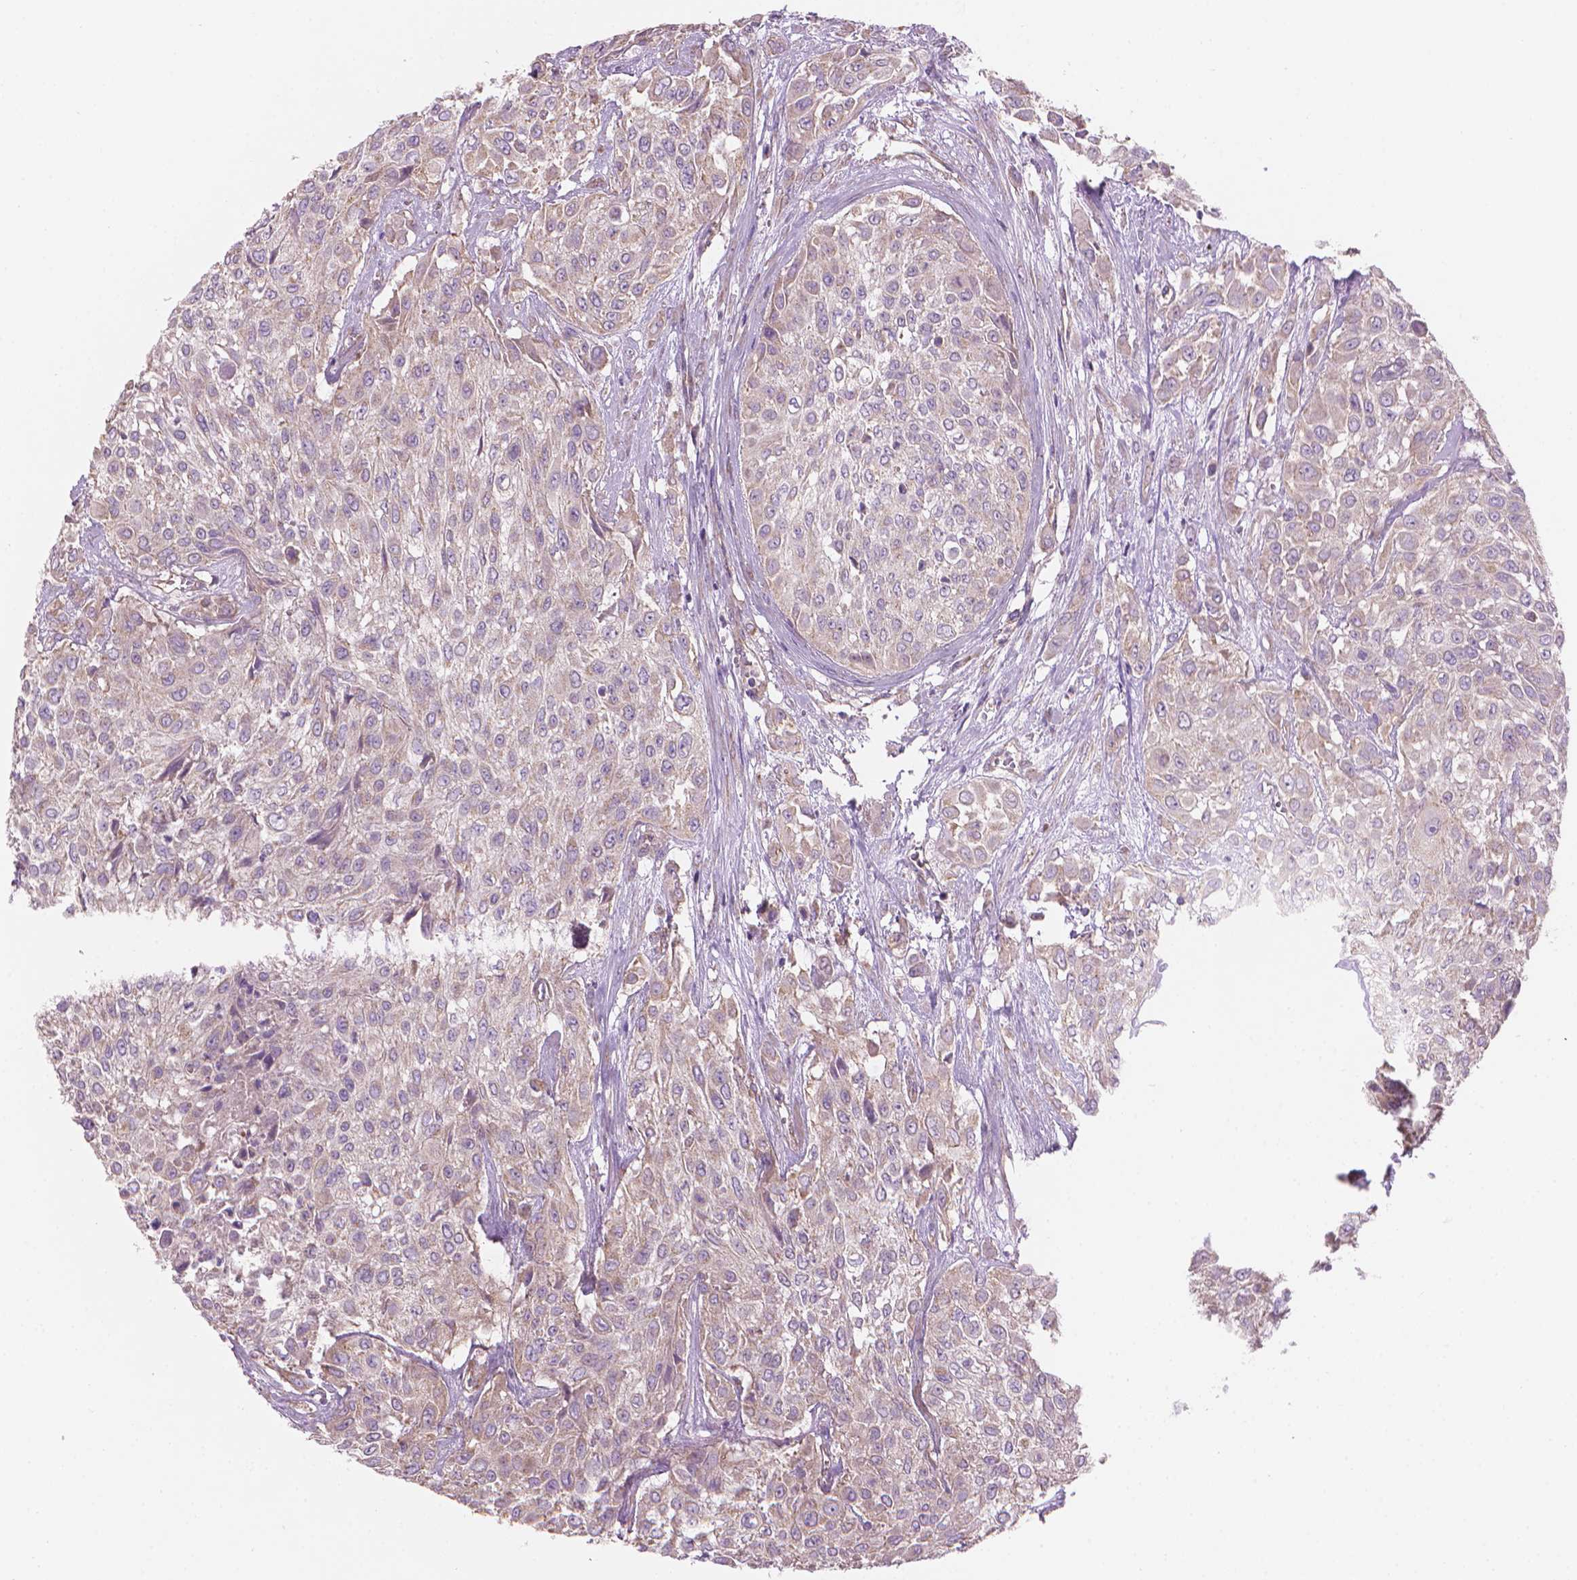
{"staining": {"intensity": "weak", "quantity": ">75%", "location": "cytoplasmic/membranous"}, "tissue": "urothelial cancer", "cell_type": "Tumor cells", "image_type": "cancer", "snomed": [{"axis": "morphology", "description": "Urothelial carcinoma, High grade"}, {"axis": "topography", "description": "Urinary bladder"}], "caption": "Immunohistochemical staining of human urothelial cancer displays low levels of weak cytoplasmic/membranous protein positivity in about >75% of tumor cells.", "gene": "TTC29", "patient": {"sex": "male", "age": 57}}